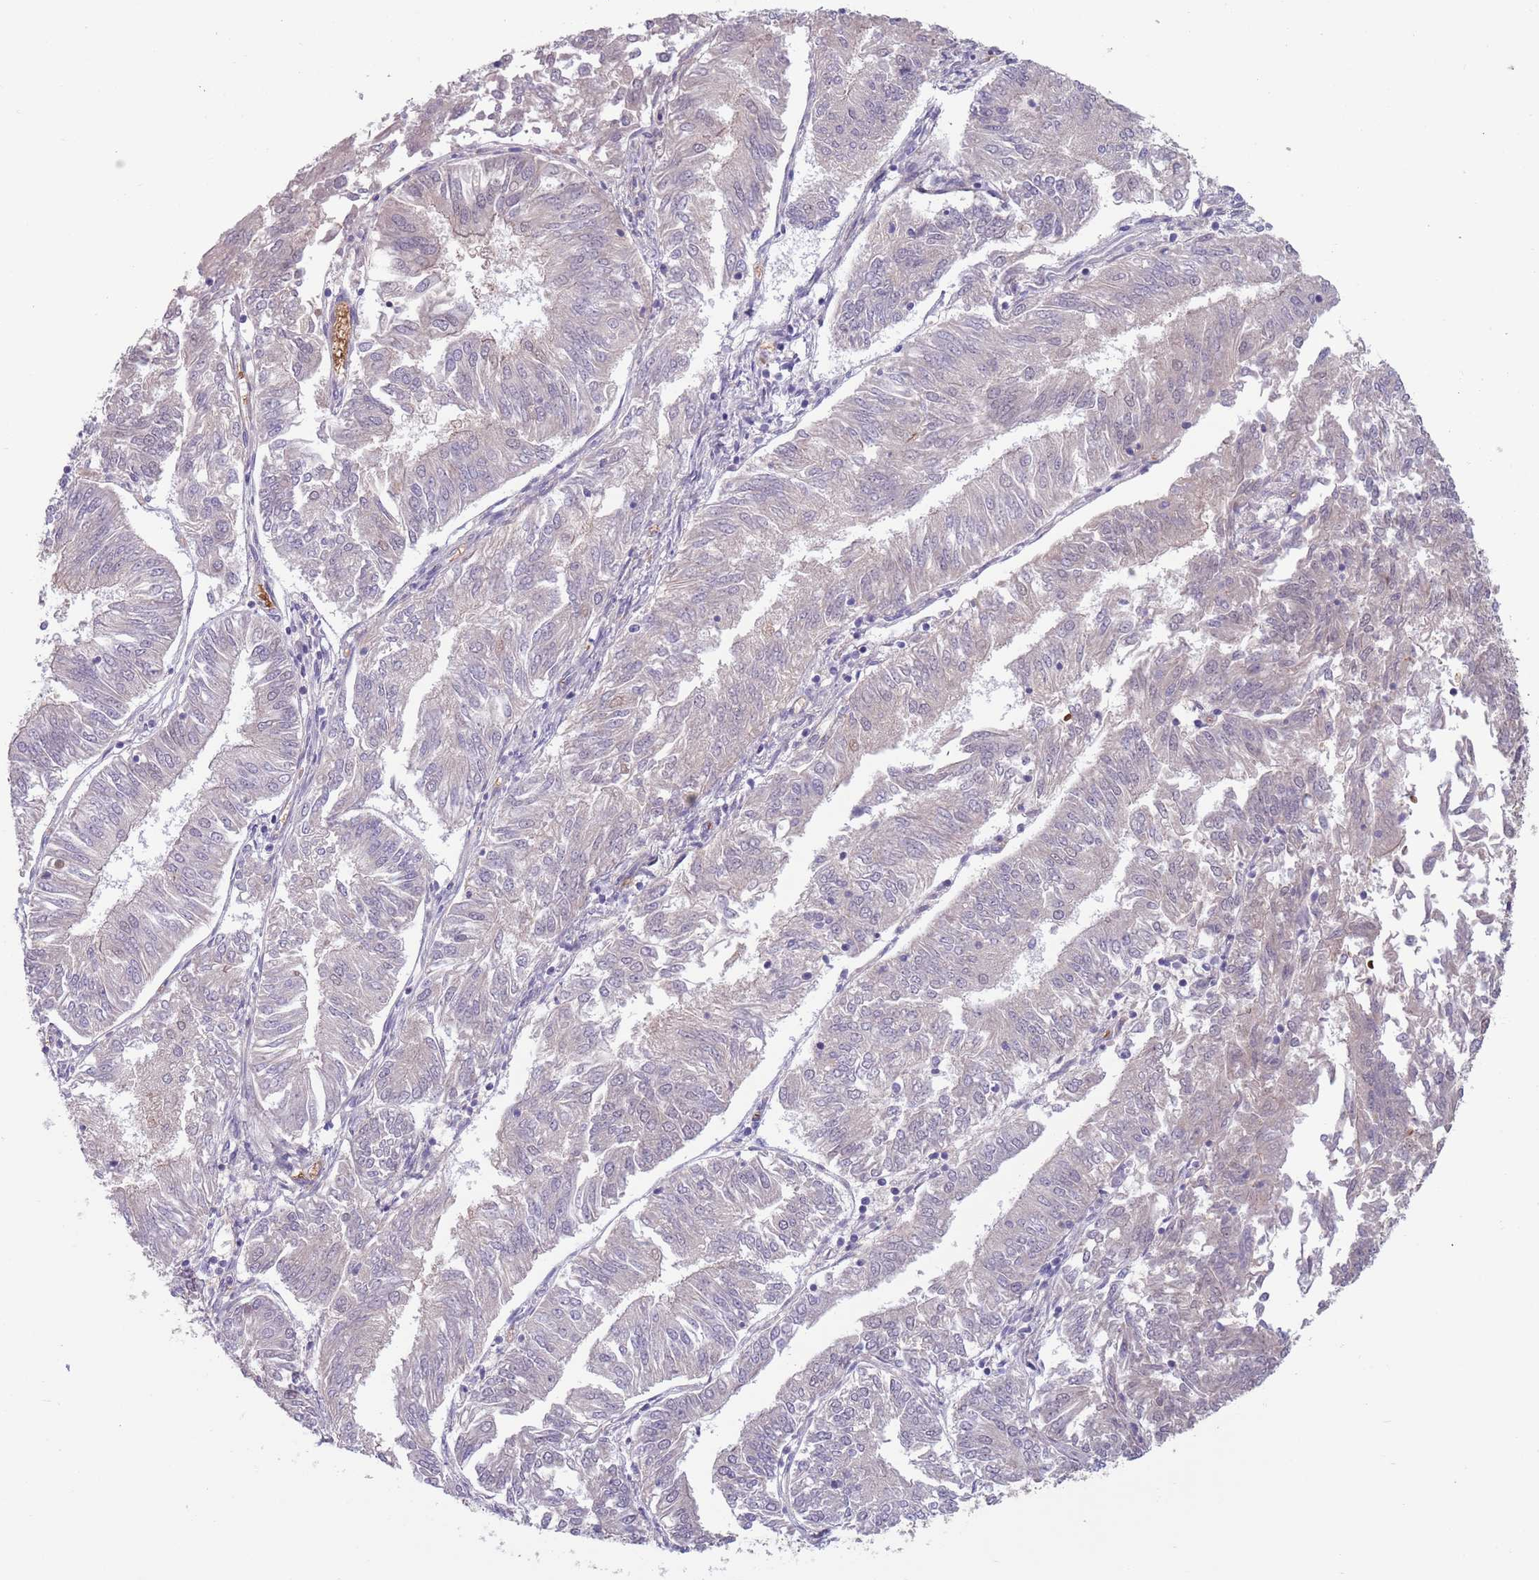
{"staining": {"intensity": "negative", "quantity": "none", "location": "none"}, "tissue": "endometrial cancer", "cell_type": "Tumor cells", "image_type": "cancer", "snomed": [{"axis": "morphology", "description": "Adenocarcinoma, NOS"}, {"axis": "topography", "description": "Endometrium"}], "caption": "High magnification brightfield microscopy of adenocarcinoma (endometrial) stained with DAB (brown) and counterstained with hematoxylin (blue): tumor cells show no significant positivity.", "gene": "CLNS1A", "patient": {"sex": "female", "age": 58}}